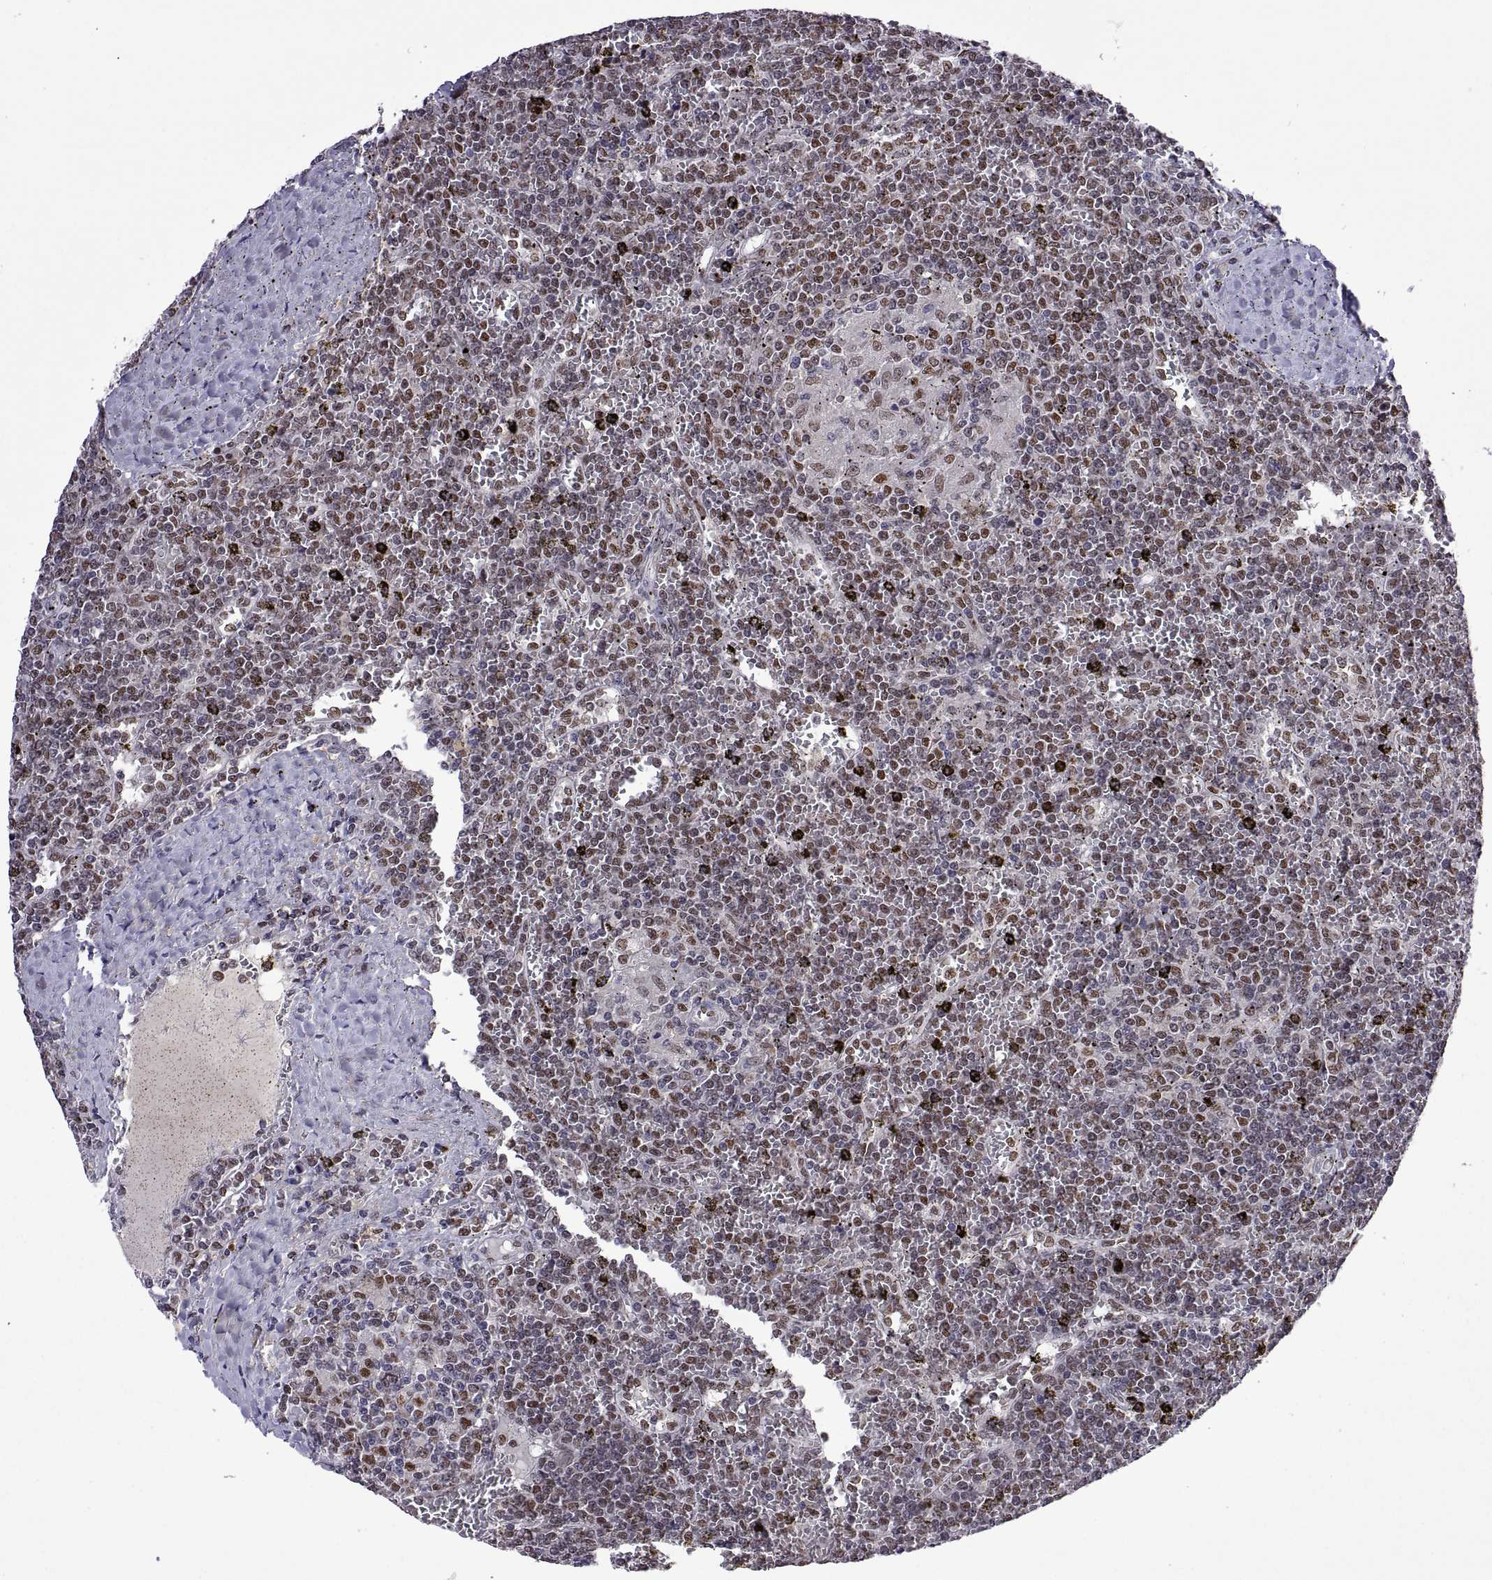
{"staining": {"intensity": "weak", "quantity": "<25%", "location": "nuclear"}, "tissue": "lymphoma", "cell_type": "Tumor cells", "image_type": "cancer", "snomed": [{"axis": "morphology", "description": "Malignant lymphoma, non-Hodgkin's type, Low grade"}, {"axis": "topography", "description": "Spleen"}], "caption": "Immunohistochemical staining of lymphoma reveals no significant expression in tumor cells.", "gene": "NR4A1", "patient": {"sex": "female", "age": 19}}